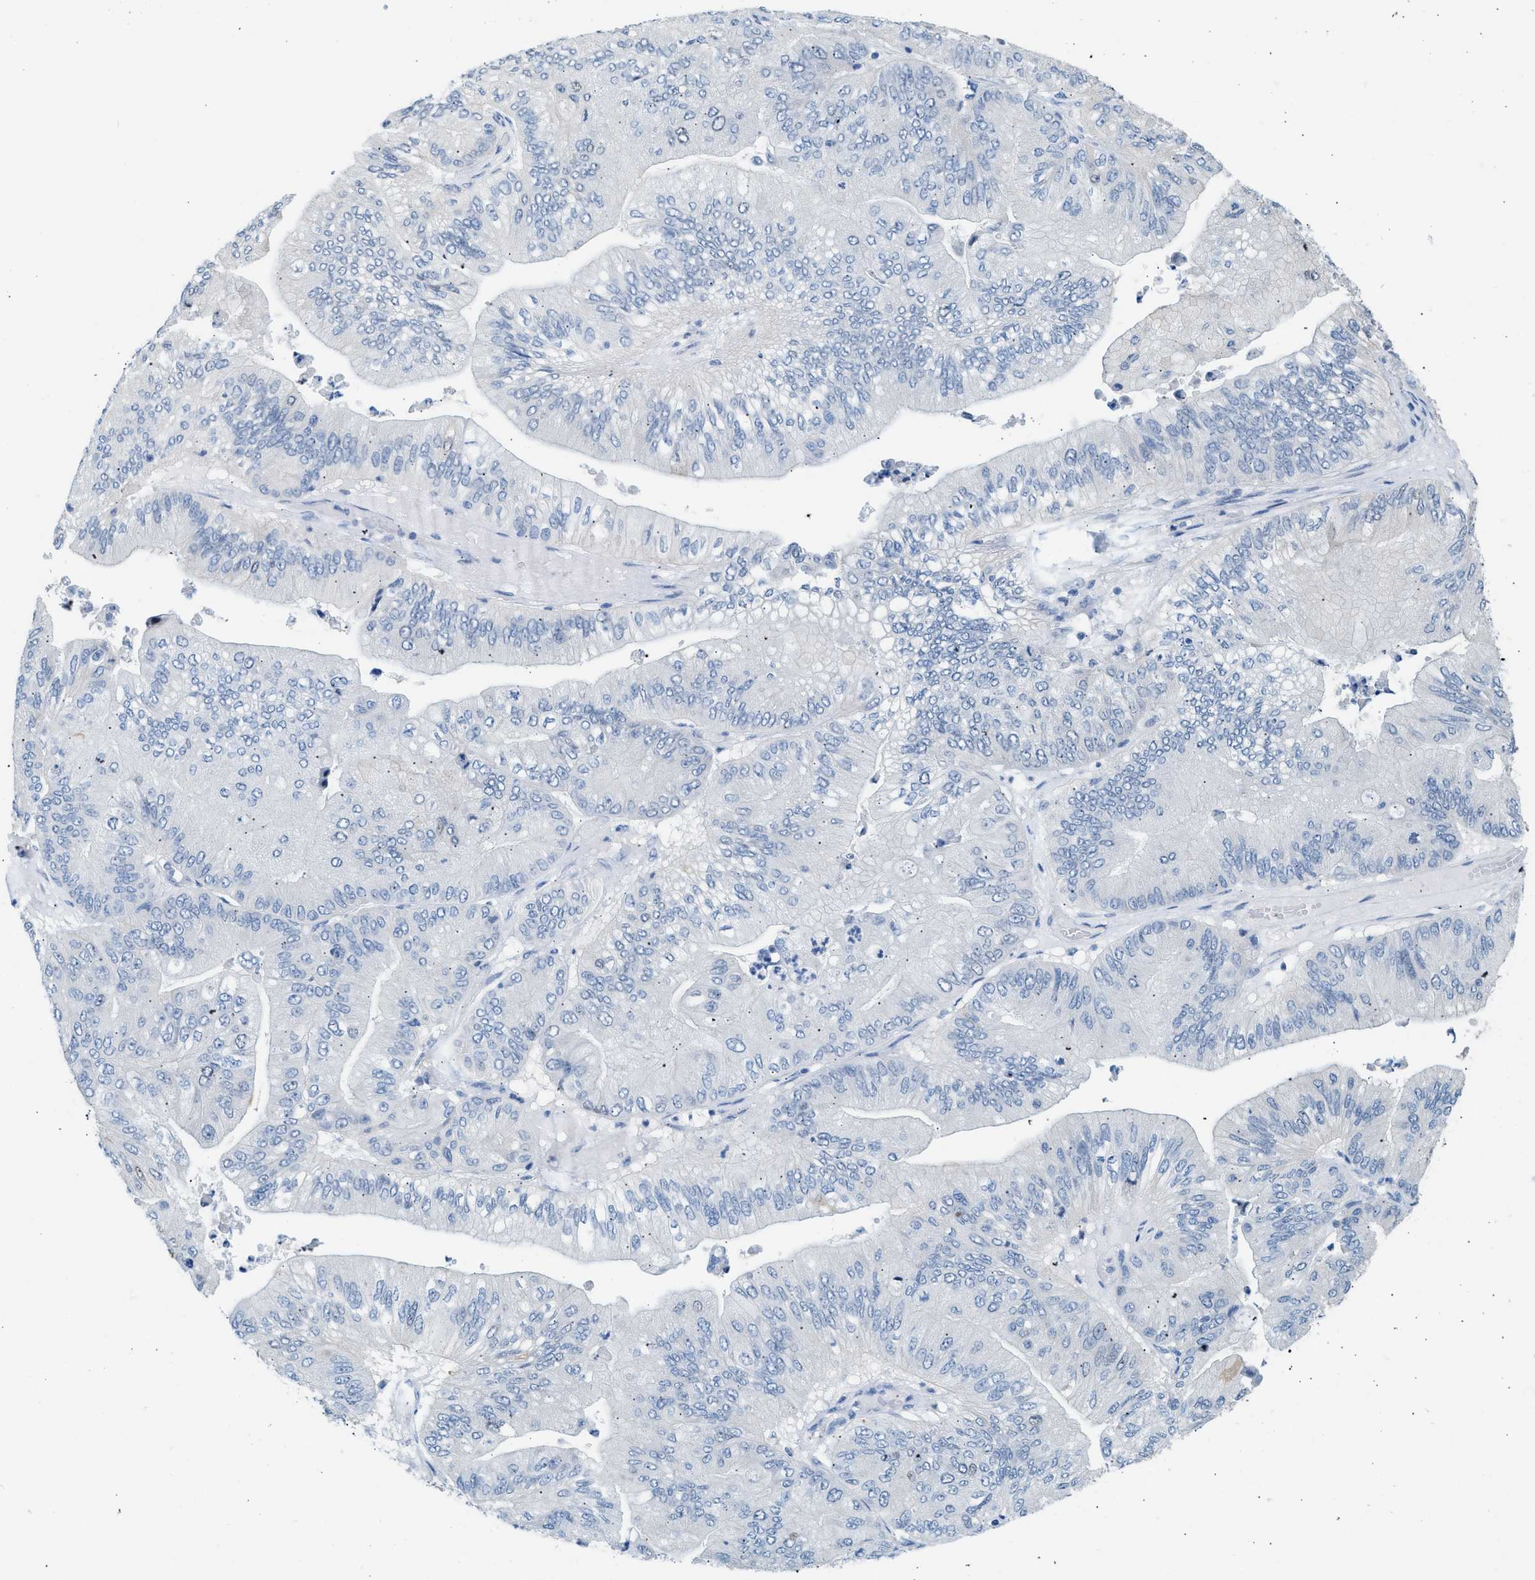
{"staining": {"intensity": "negative", "quantity": "none", "location": "none"}, "tissue": "ovarian cancer", "cell_type": "Tumor cells", "image_type": "cancer", "snomed": [{"axis": "morphology", "description": "Cystadenocarcinoma, mucinous, NOS"}, {"axis": "topography", "description": "Ovary"}], "caption": "High power microscopy photomicrograph of an immunohistochemistry image of ovarian cancer, revealing no significant staining in tumor cells.", "gene": "SPAM1", "patient": {"sex": "female", "age": 61}}